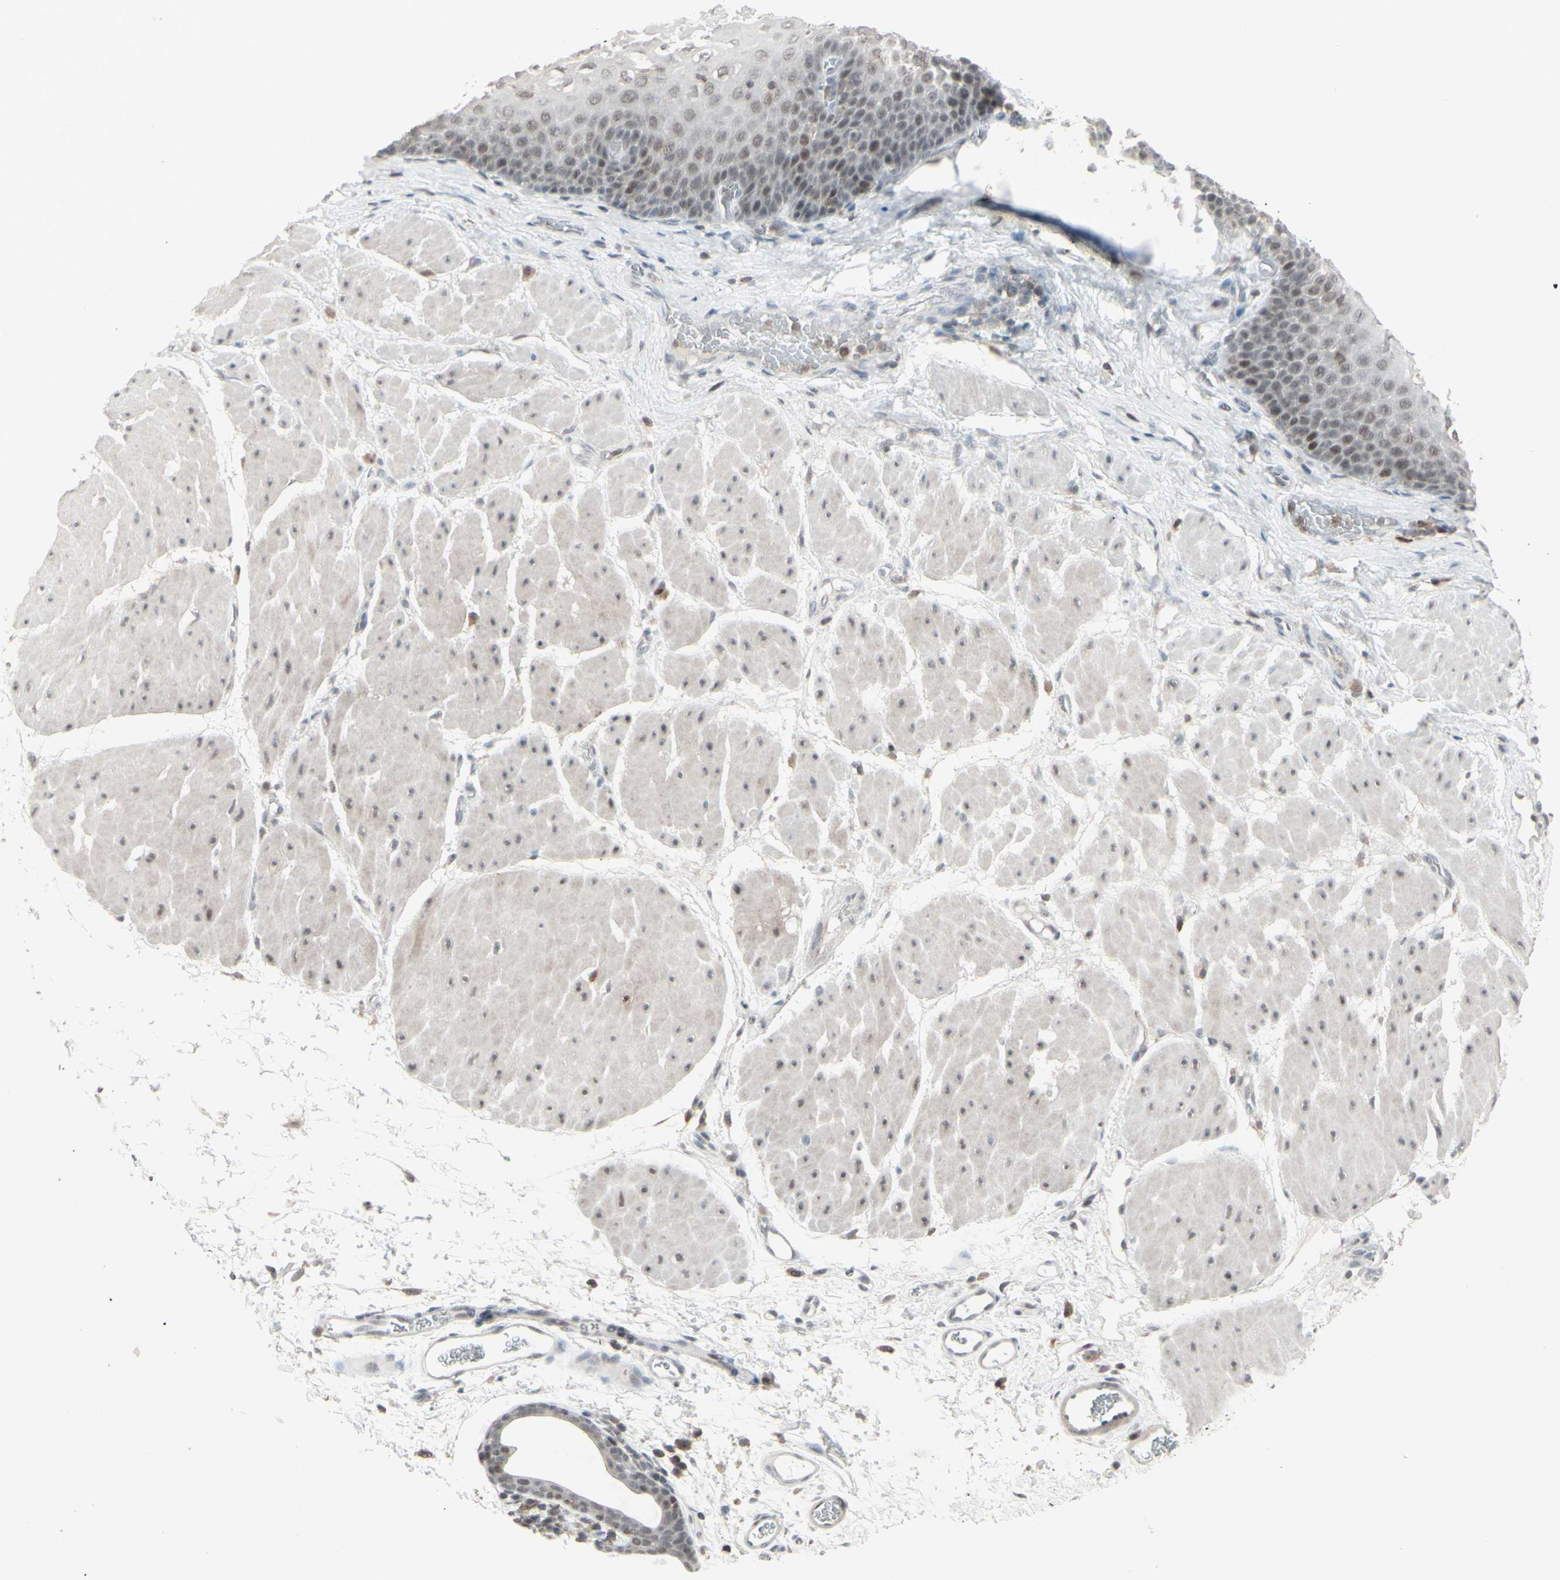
{"staining": {"intensity": "weak", "quantity": "25%-75%", "location": "nuclear"}, "tissue": "esophagus", "cell_type": "Squamous epithelial cells", "image_type": "normal", "snomed": [{"axis": "morphology", "description": "Normal tissue, NOS"}, {"axis": "topography", "description": "Esophagus"}], "caption": "Unremarkable esophagus was stained to show a protein in brown. There is low levels of weak nuclear staining in approximately 25%-75% of squamous epithelial cells. Using DAB (brown) and hematoxylin (blue) stains, captured at high magnification using brightfield microscopy.", "gene": "SAMSN1", "patient": {"sex": "male", "age": 48}}